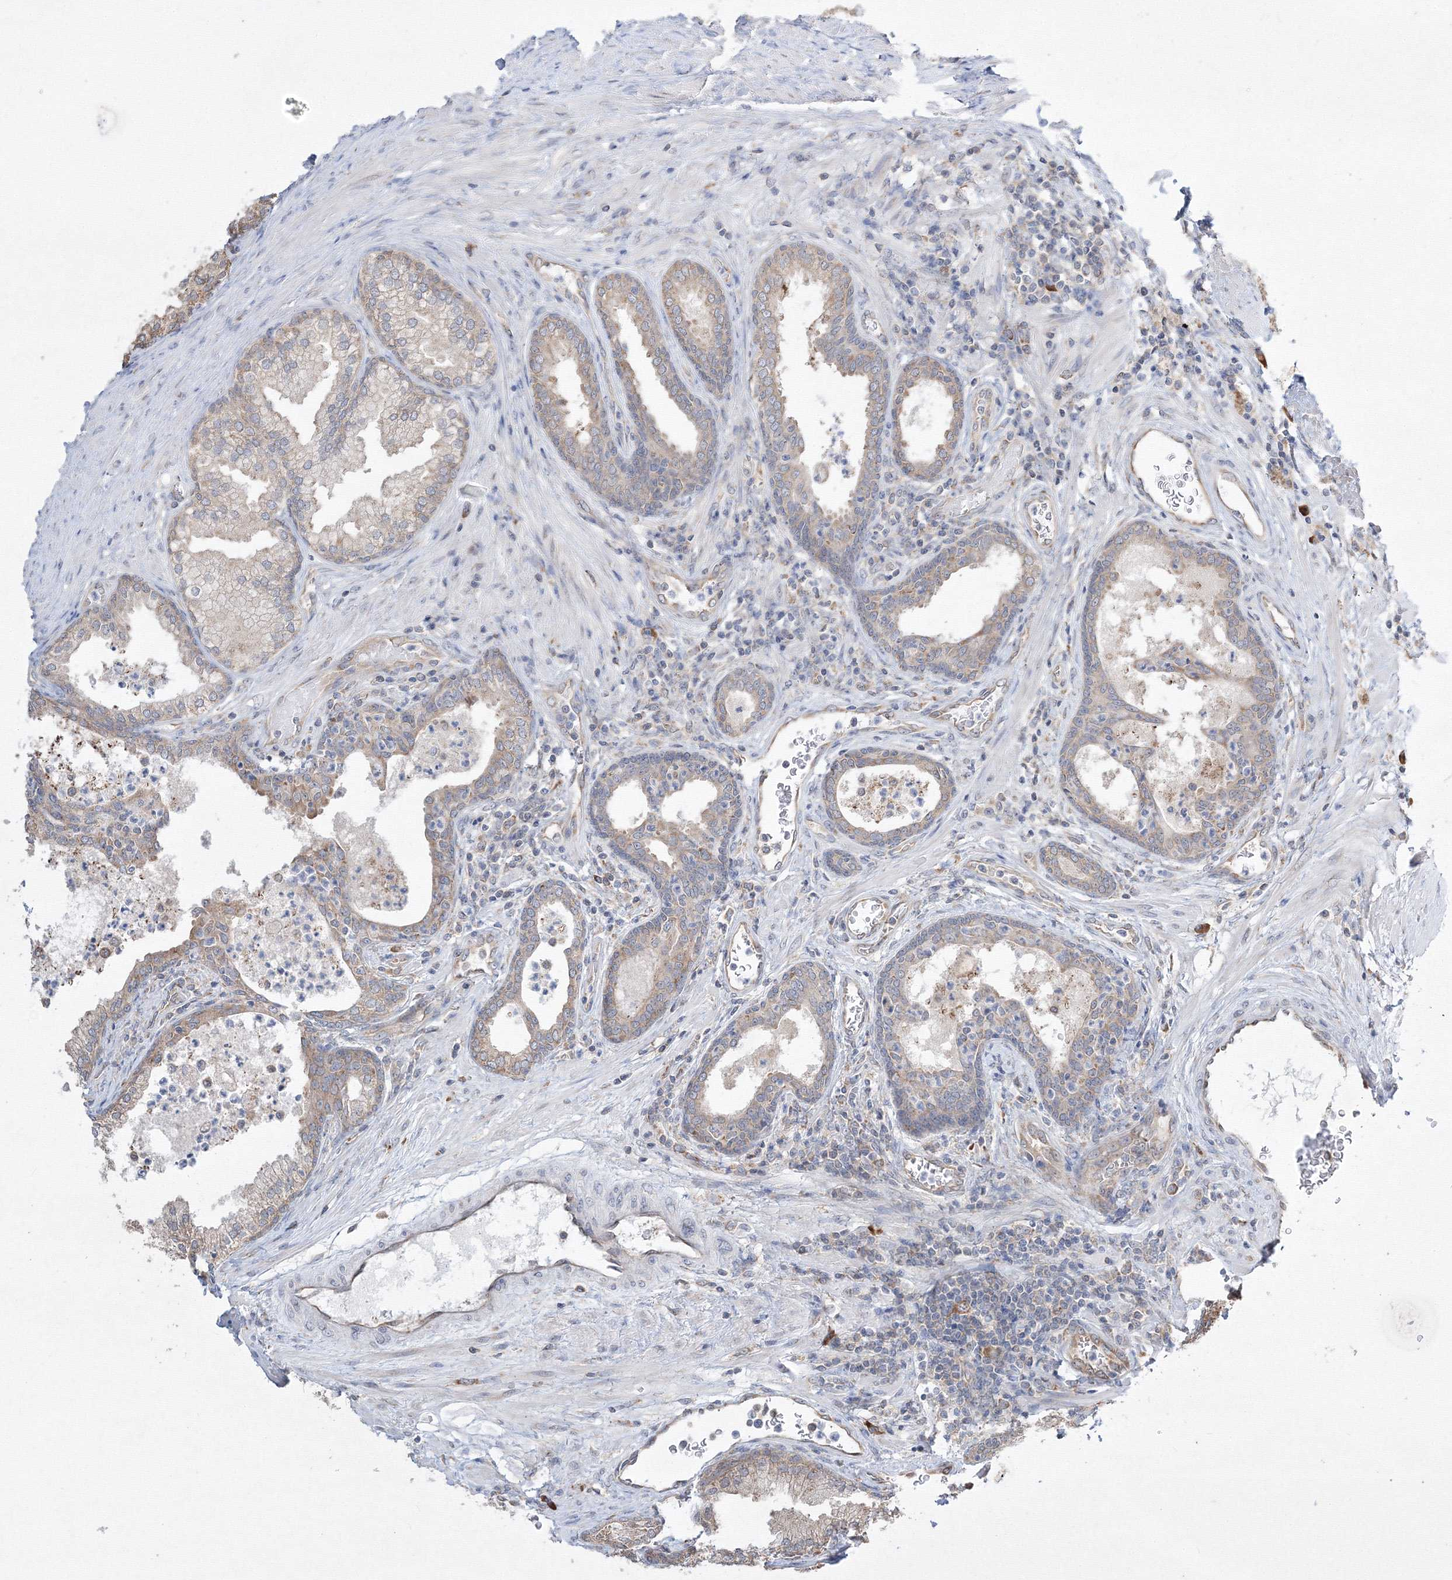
{"staining": {"intensity": "weak", "quantity": "<25%", "location": "cytoplasmic/membranous"}, "tissue": "prostate", "cell_type": "Glandular cells", "image_type": "normal", "snomed": [{"axis": "morphology", "description": "Normal tissue, NOS"}, {"axis": "topography", "description": "Prostate"}], "caption": "DAB immunohistochemical staining of normal human prostate demonstrates no significant expression in glandular cells. Brightfield microscopy of immunohistochemistry (IHC) stained with DAB (3,3'-diaminobenzidine) (brown) and hematoxylin (blue), captured at high magnification.", "gene": "FBXL8", "patient": {"sex": "male", "age": 76}}